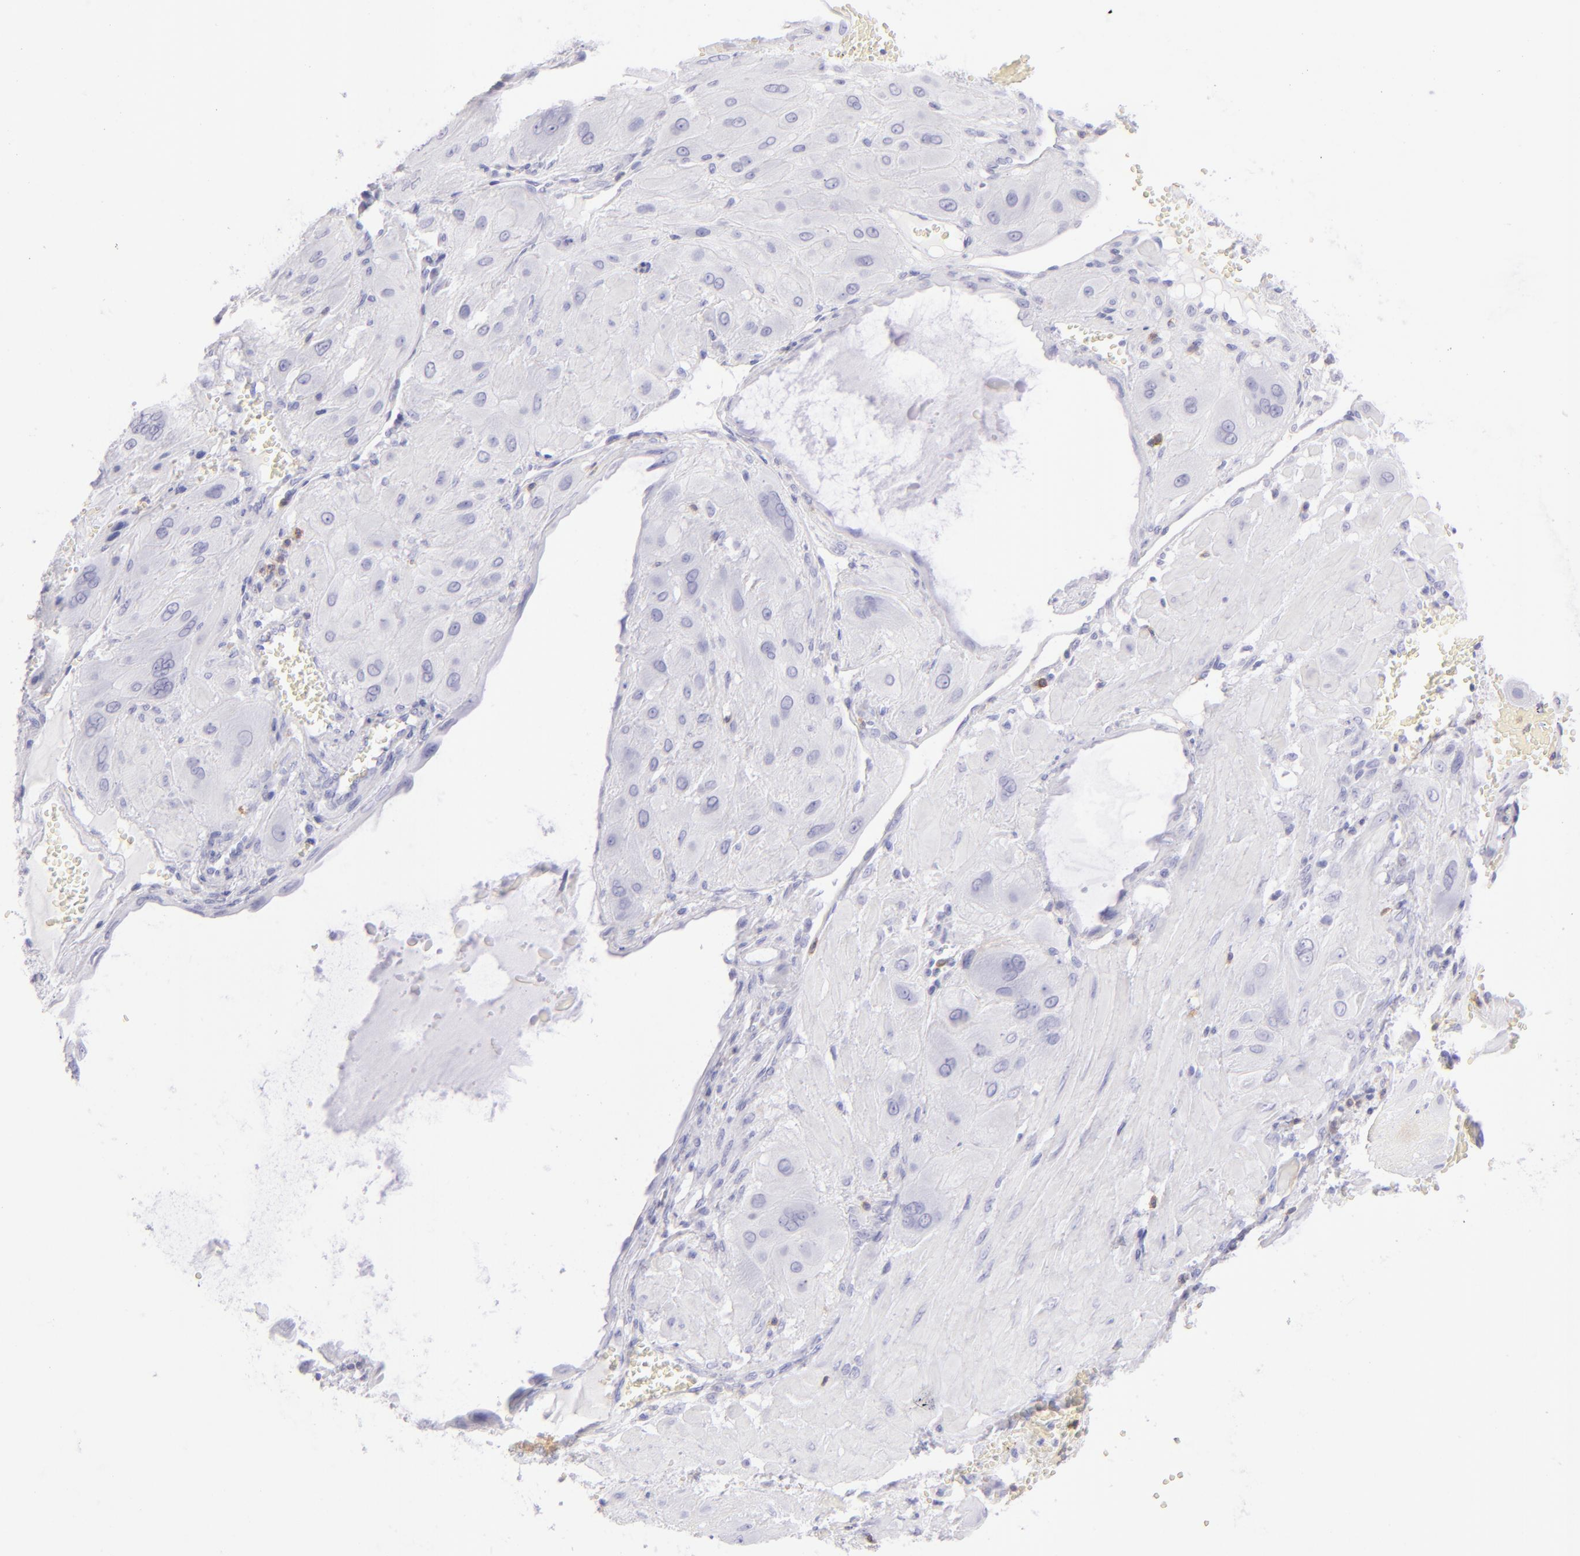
{"staining": {"intensity": "negative", "quantity": "none", "location": "none"}, "tissue": "ovarian cancer", "cell_type": "Tumor cells", "image_type": "cancer", "snomed": [{"axis": "morphology", "description": "Cystadenocarcinoma, serous, NOS"}, {"axis": "topography", "description": "Ovary"}], "caption": "The micrograph exhibits no significant staining in tumor cells of serous cystadenocarcinoma (ovarian).", "gene": "CD69", "patient": {"sex": "female", "age": 82}}